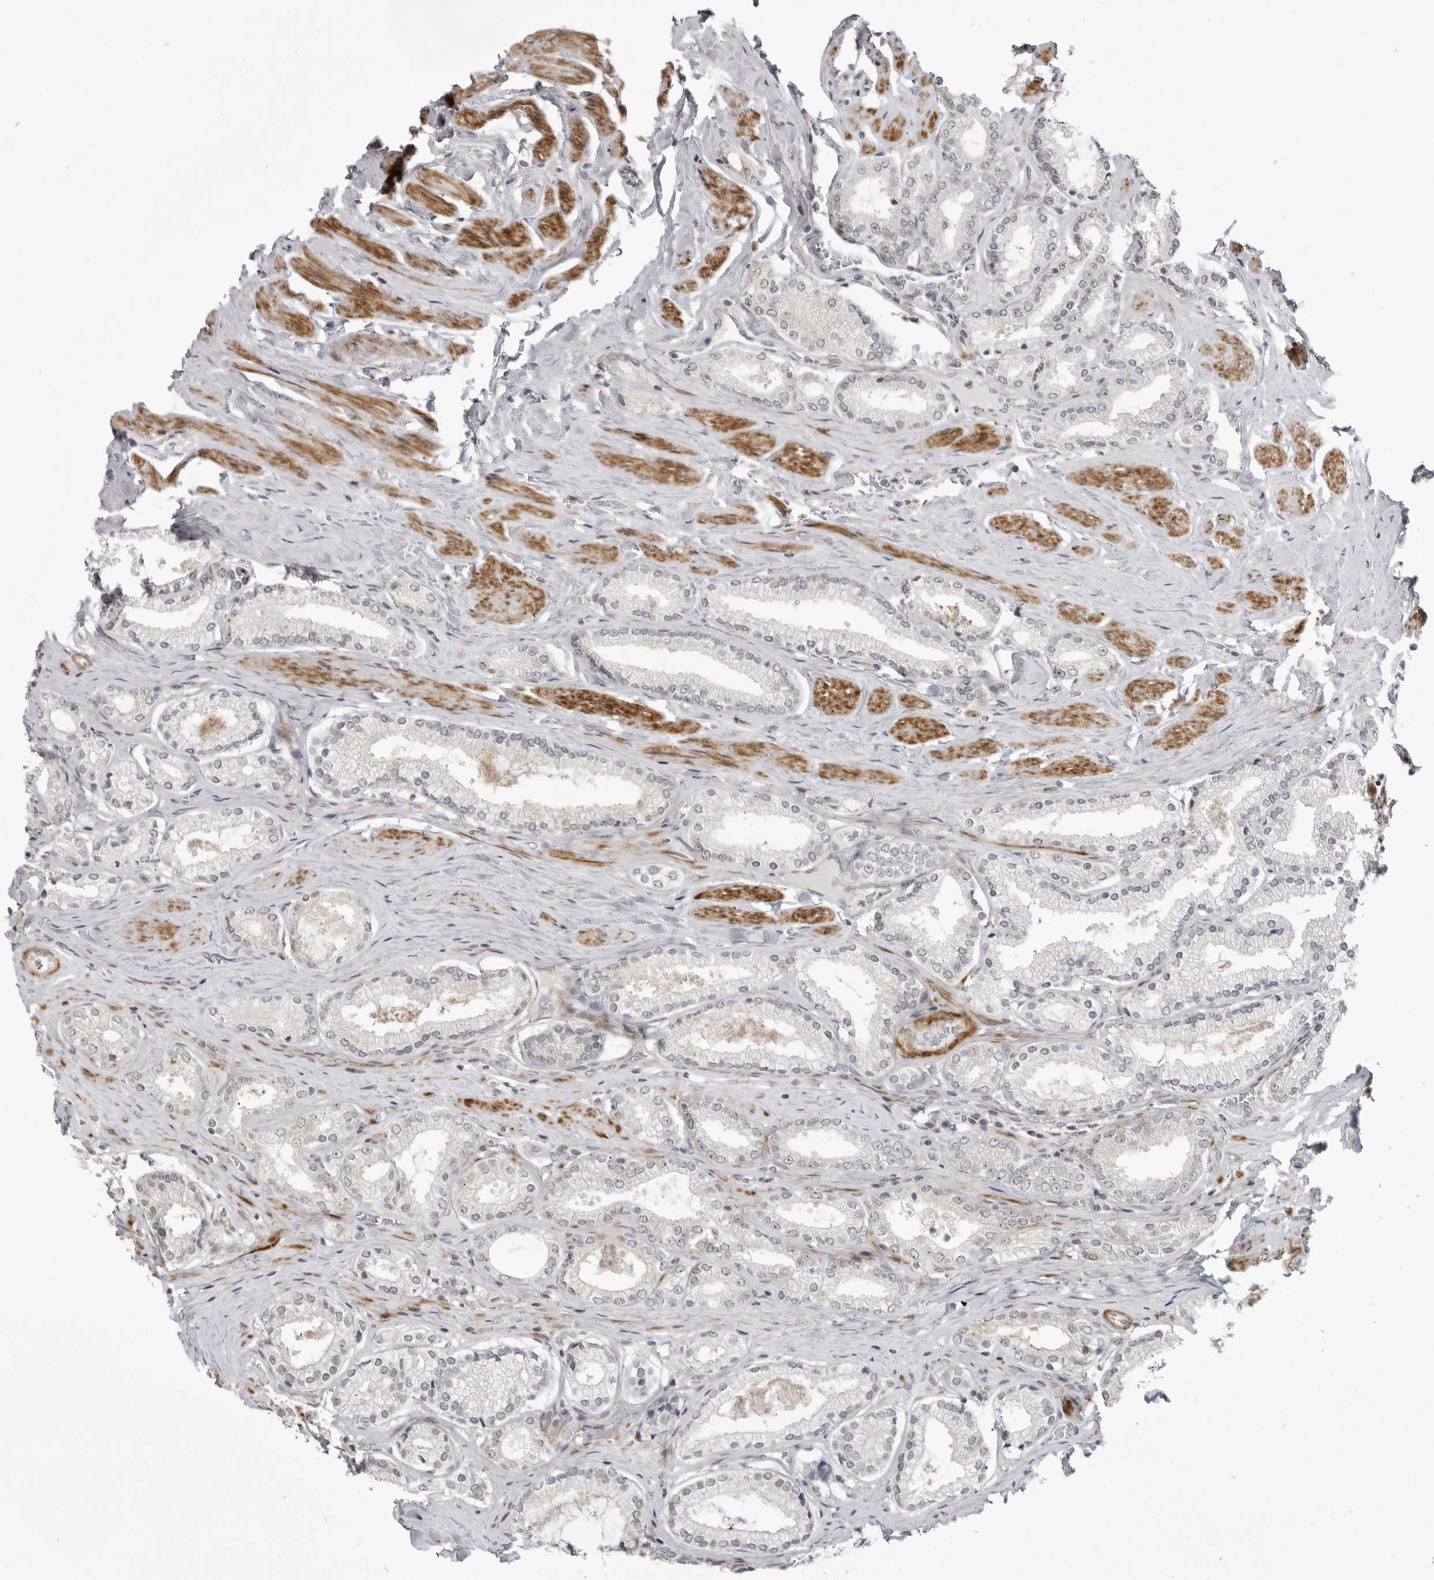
{"staining": {"intensity": "negative", "quantity": "none", "location": "none"}, "tissue": "prostate cancer", "cell_type": "Tumor cells", "image_type": "cancer", "snomed": [{"axis": "morphology", "description": "Adenocarcinoma, Low grade"}, {"axis": "topography", "description": "Prostate"}], "caption": "Immunohistochemistry of human prostate low-grade adenocarcinoma shows no staining in tumor cells.", "gene": "ADAMTS5", "patient": {"sex": "male", "age": 71}}